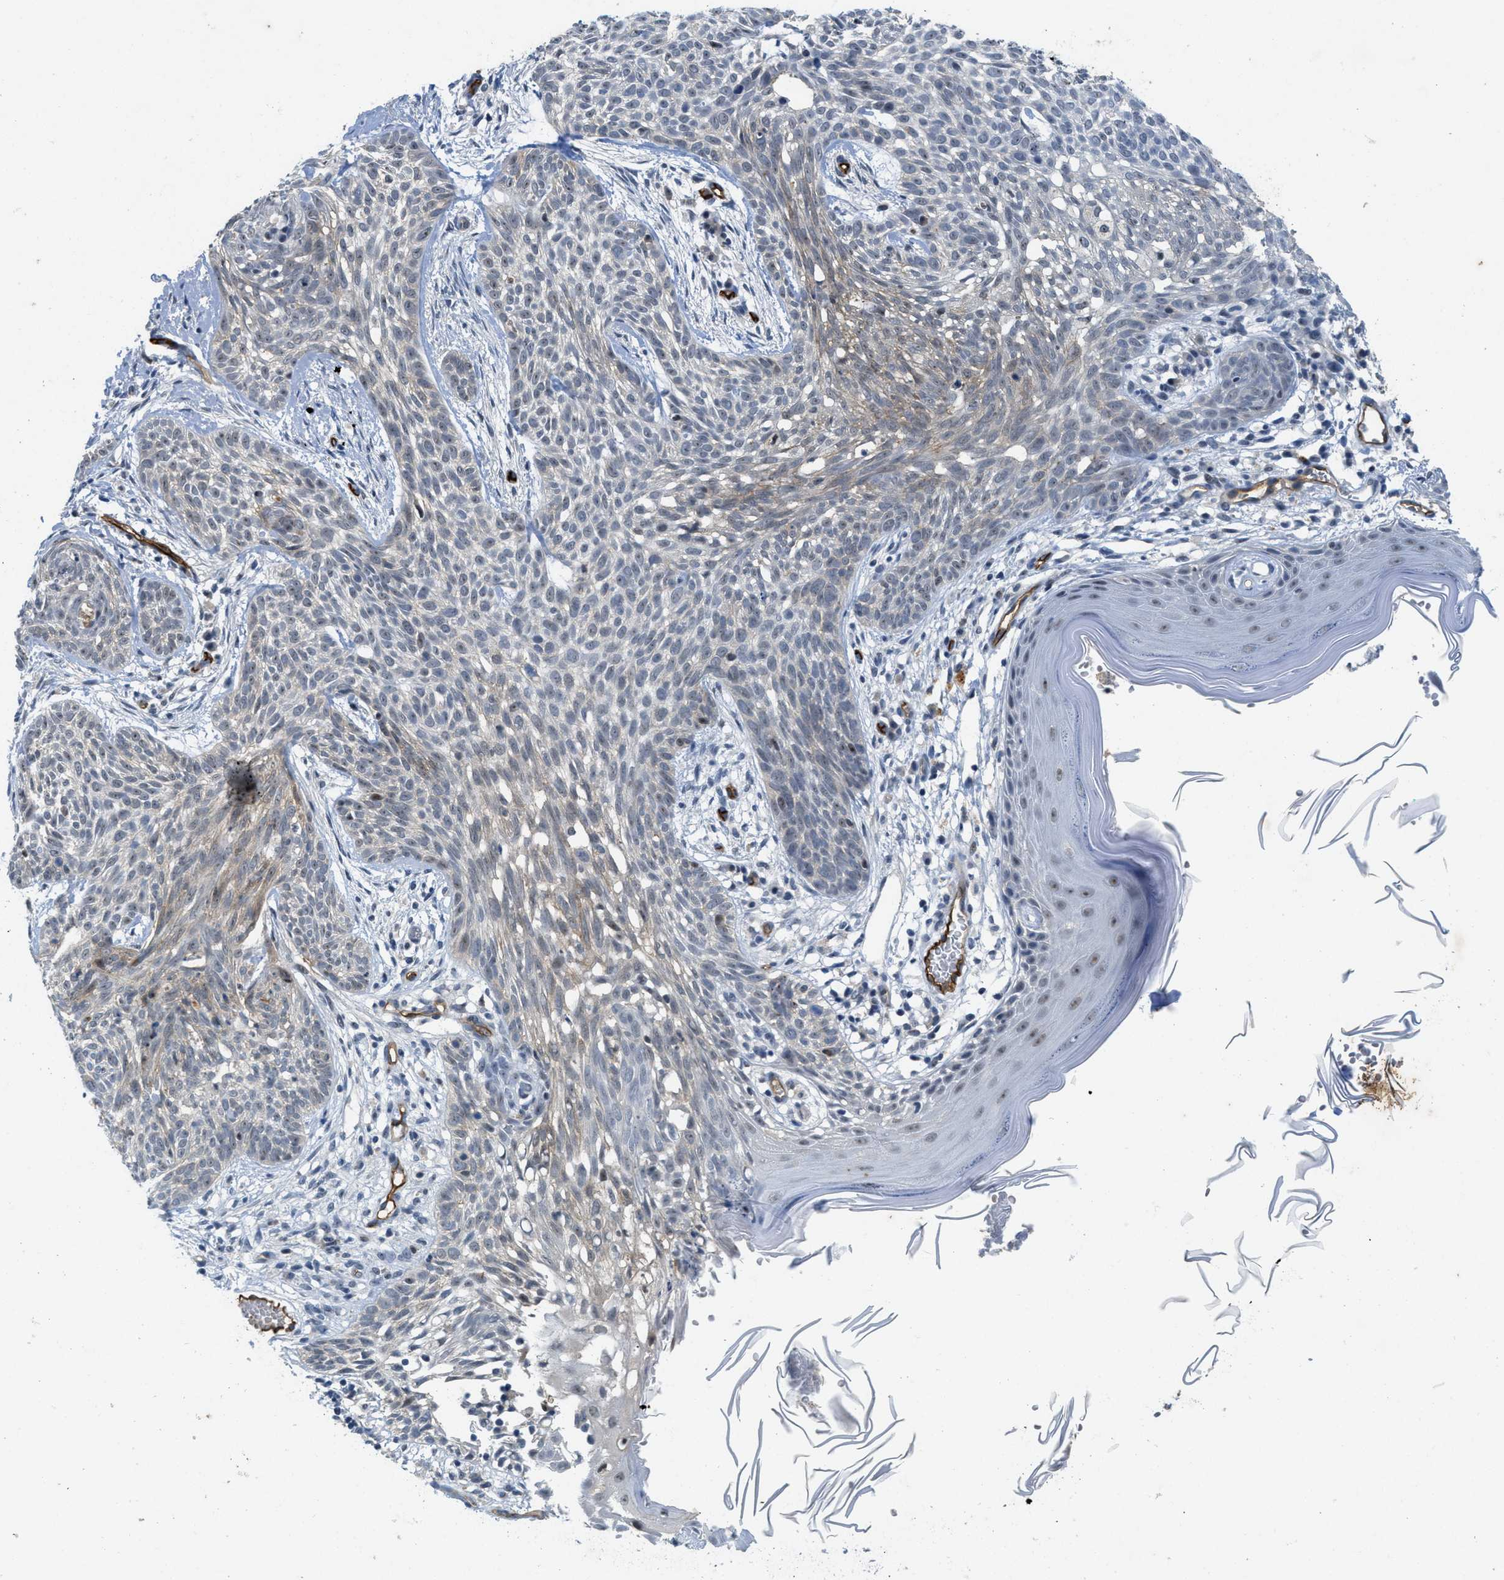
{"staining": {"intensity": "negative", "quantity": "none", "location": "none"}, "tissue": "skin cancer", "cell_type": "Tumor cells", "image_type": "cancer", "snomed": [{"axis": "morphology", "description": "Basal cell carcinoma"}, {"axis": "topography", "description": "Skin"}], "caption": "This is an IHC histopathology image of human skin cancer. There is no staining in tumor cells.", "gene": "SLCO2A1", "patient": {"sex": "female", "age": 59}}